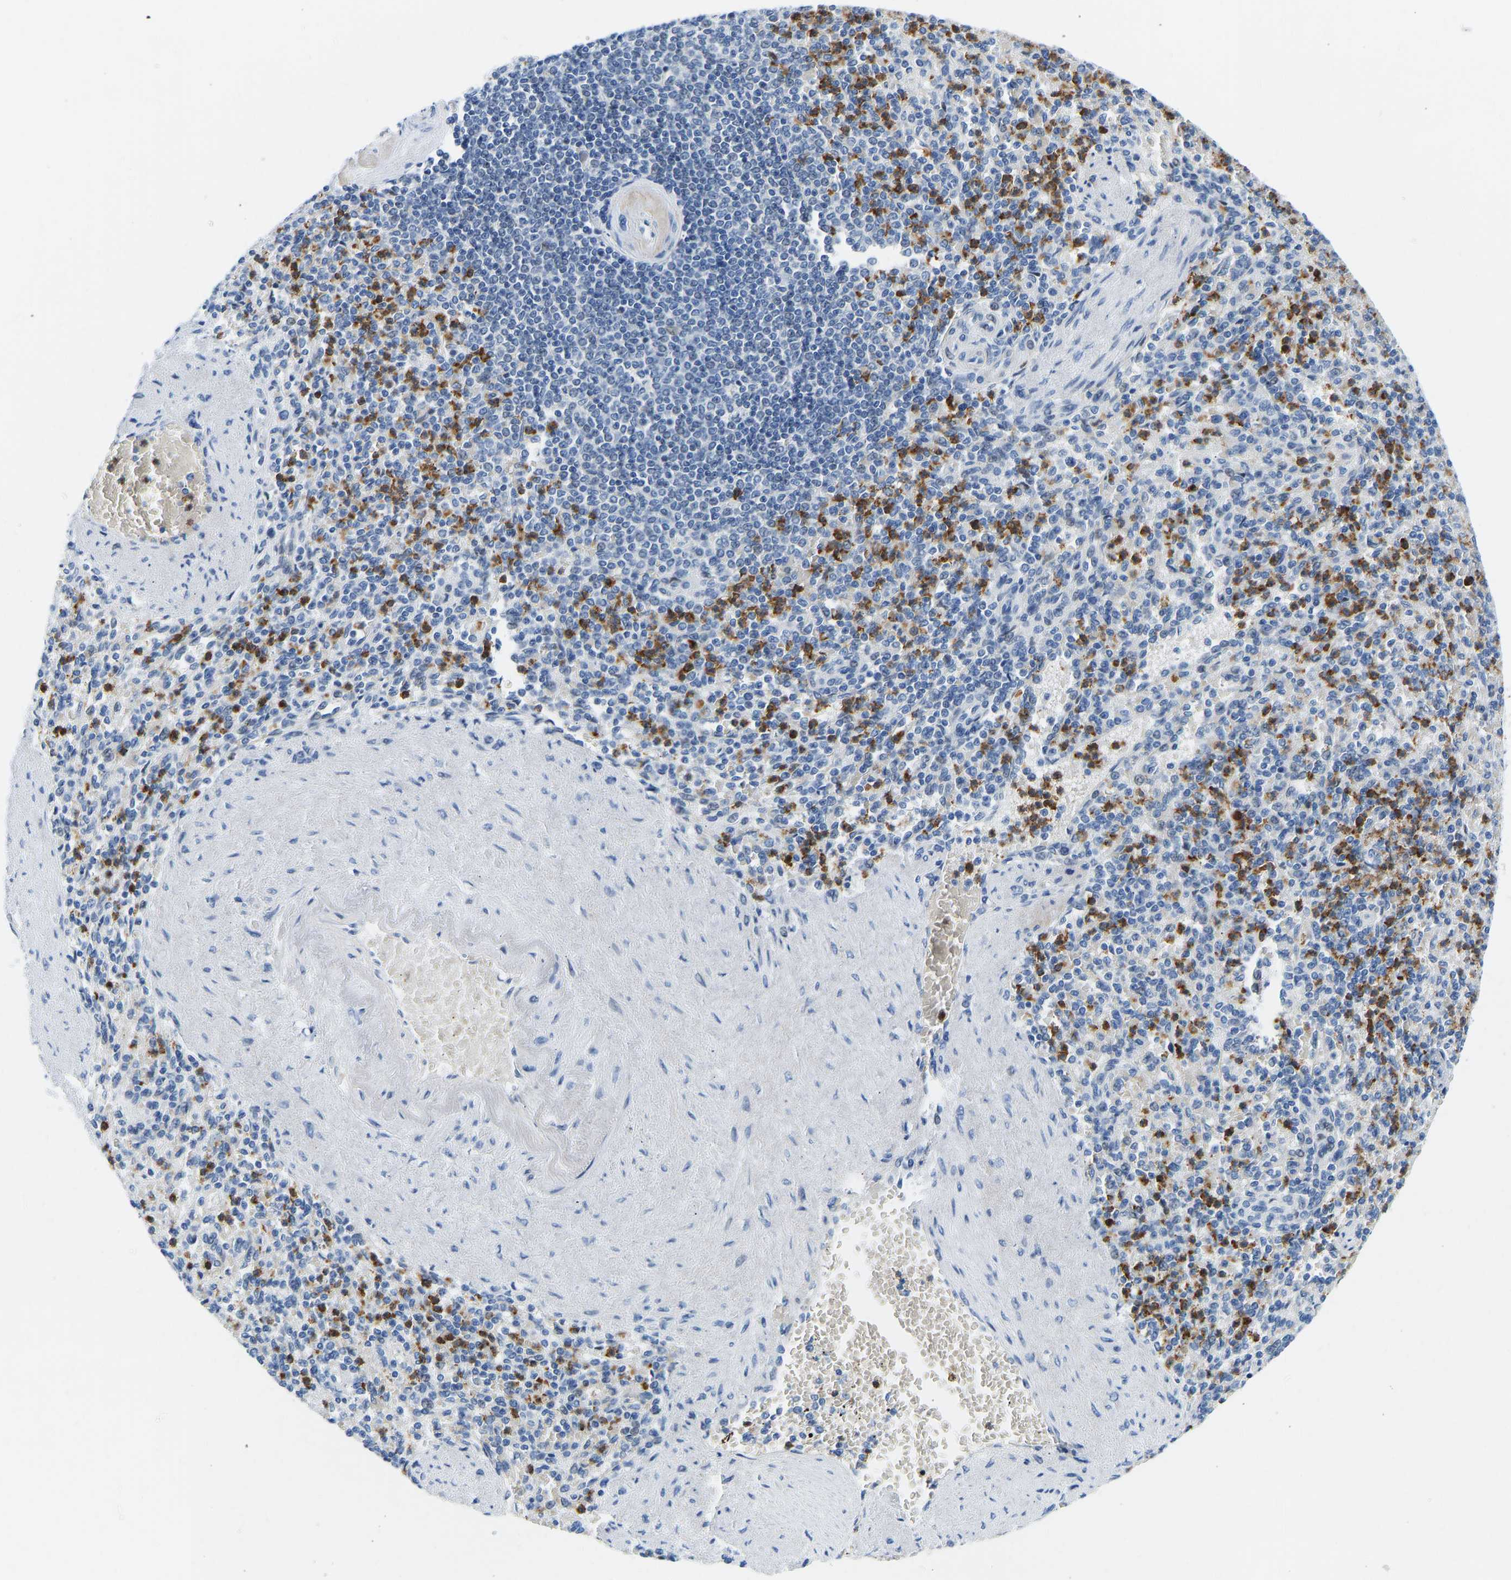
{"staining": {"intensity": "moderate", "quantity": ">75%", "location": "cytoplasmic/membranous"}, "tissue": "spleen", "cell_type": "Cells in red pulp", "image_type": "normal", "snomed": [{"axis": "morphology", "description": "Normal tissue, NOS"}, {"axis": "topography", "description": "Spleen"}], "caption": "An immunohistochemistry (IHC) histopathology image of benign tissue is shown. Protein staining in brown highlights moderate cytoplasmic/membranous positivity in spleen within cells in red pulp. The staining was performed using DAB (3,3'-diaminobenzidine), with brown indicating positive protein expression. Nuclei are stained blue with hematoxylin.", "gene": "HDAC5", "patient": {"sex": "female", "age": 74}}